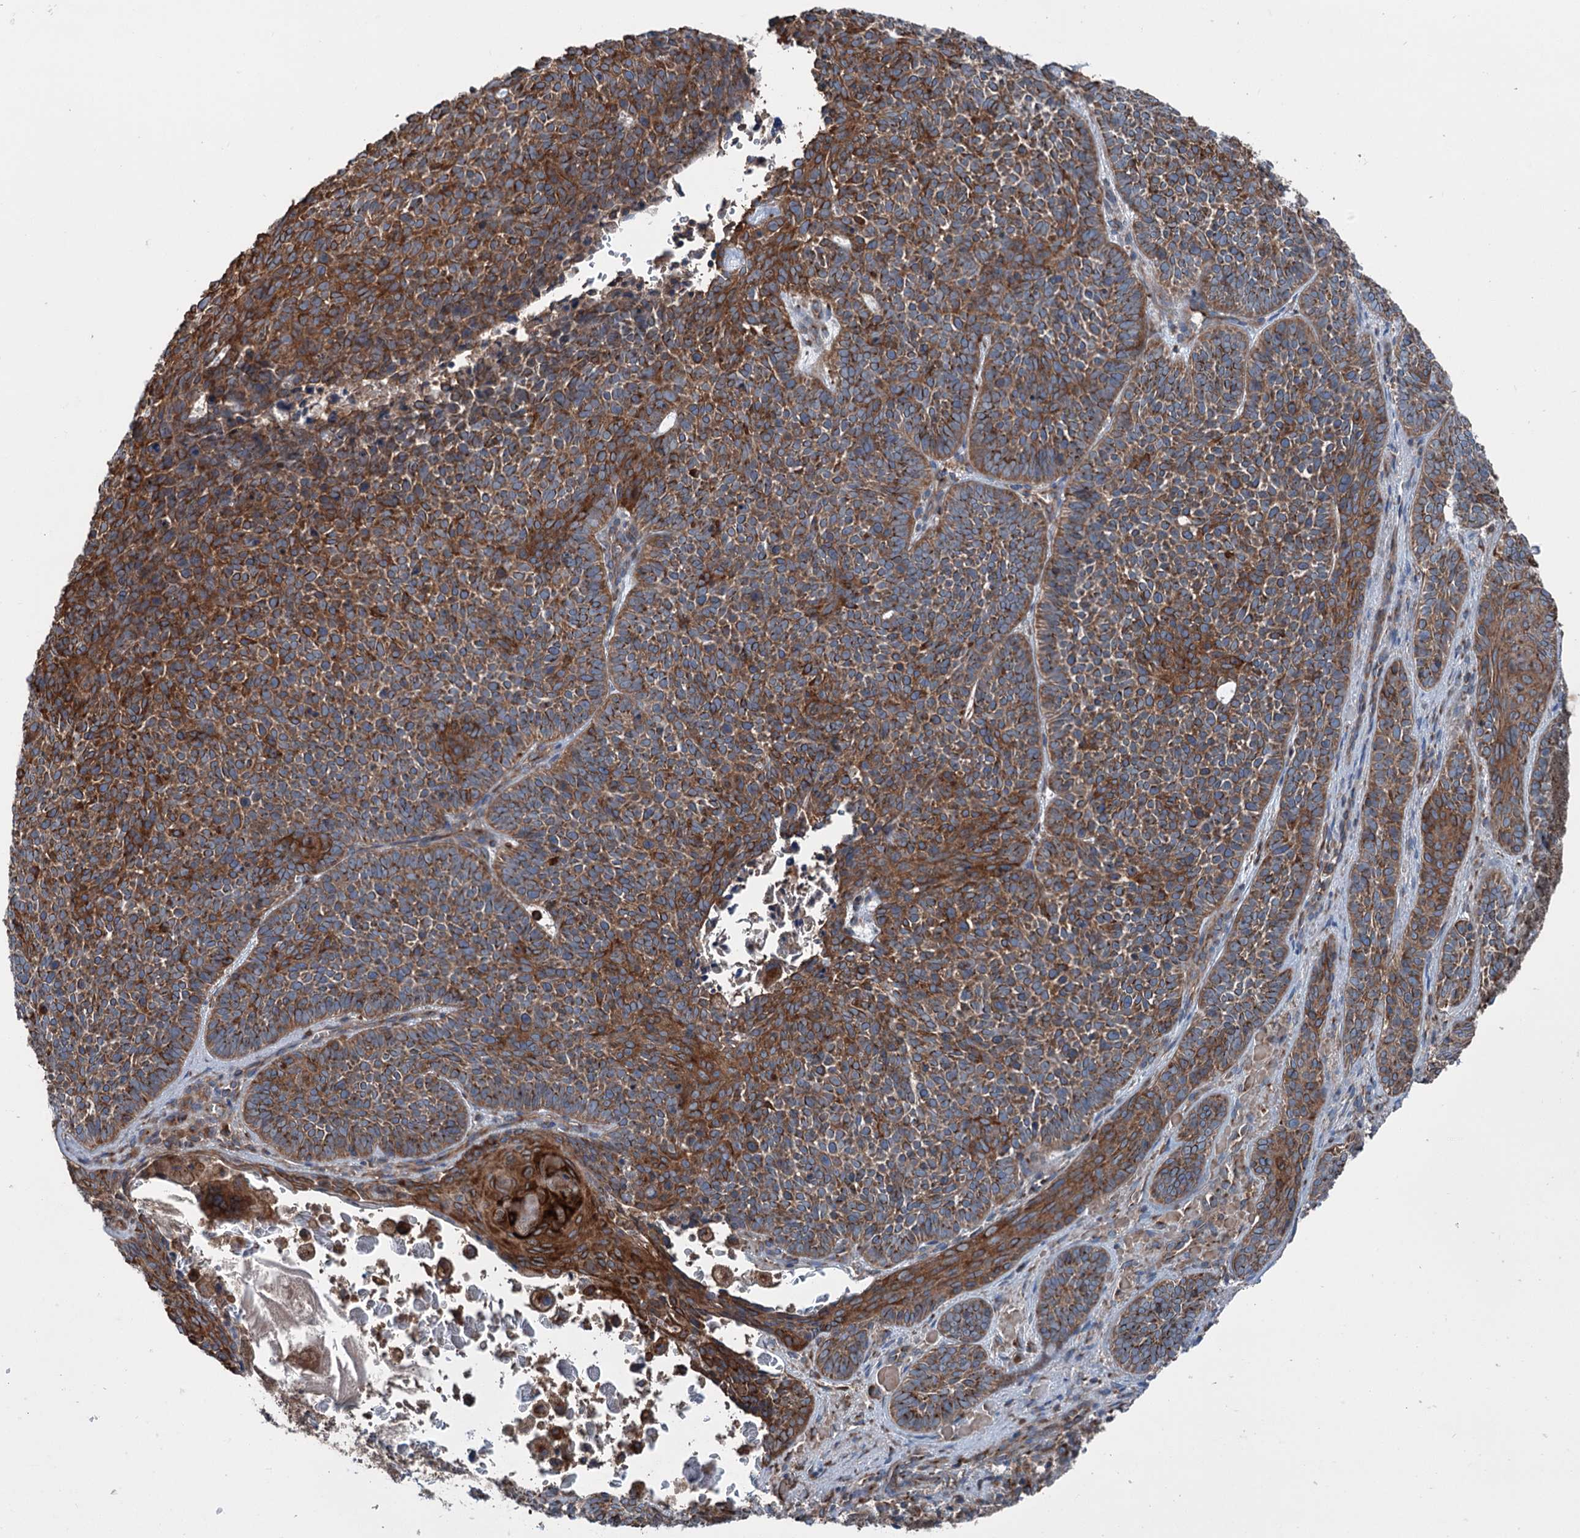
{"staining": {"intensity": "strong", "quantity": ">75%", "location": "cytoplasmic/membranous"}, "tissue": "skin cancer", "cell_type": "Tumor cells", "image_type": "cancer", "snomed": [{"axis": "morphology", "description": "Basal cell carcinoma"}, {"axis": "topography", "description": "Skin"}], "caption": "A micrograph showing strong cytoplasmic/membranous expression in about >75% of tumor cells in skin basal cell carcinoma, as visualized by brown immunohistochemical staining.", "gene": "CALCOCO1", "patient": {"sex": "male", "age": 85}}